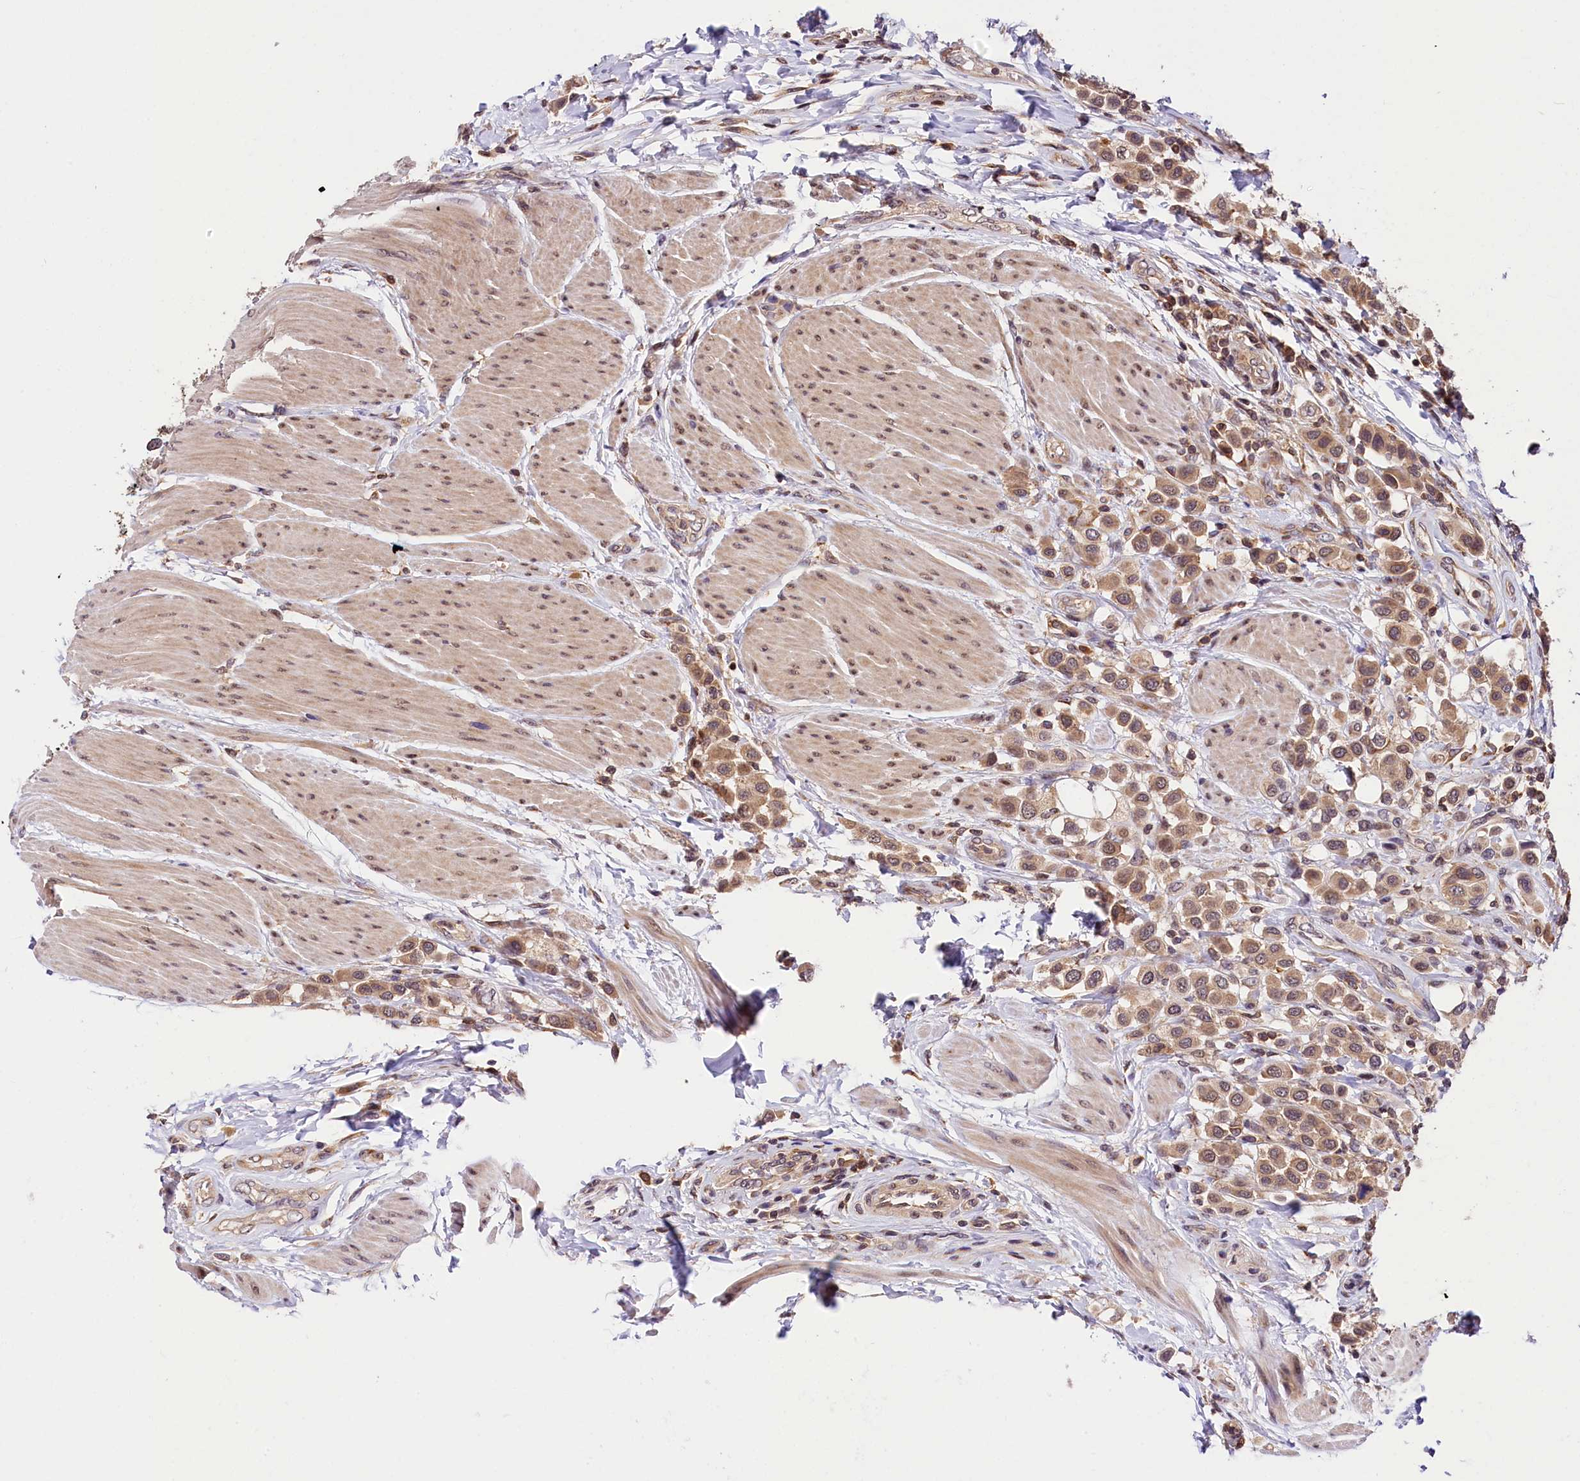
{"staining": {"intensity": "weak", "quantity": ">75%", "location": "cytoplasmic/membranous"}, "tissue": "urothelial cancer", "cell_type": "Tumor cells", "image_type": "cancer", "snomed": [{"axis": "morphology", "description": "Urothelial carcinoma, High grade"}, {"axis": "topography", "description": "Urinary bladder"}], "caption": "This is an image of immunohistochemistry staining of high-grade urothelial carcinoma, which shows weak staining in the cytoplasmic/membranous of tumor cells.", "gene": "CHORDC1", "patient": {"sex": "male", "age": 50}}